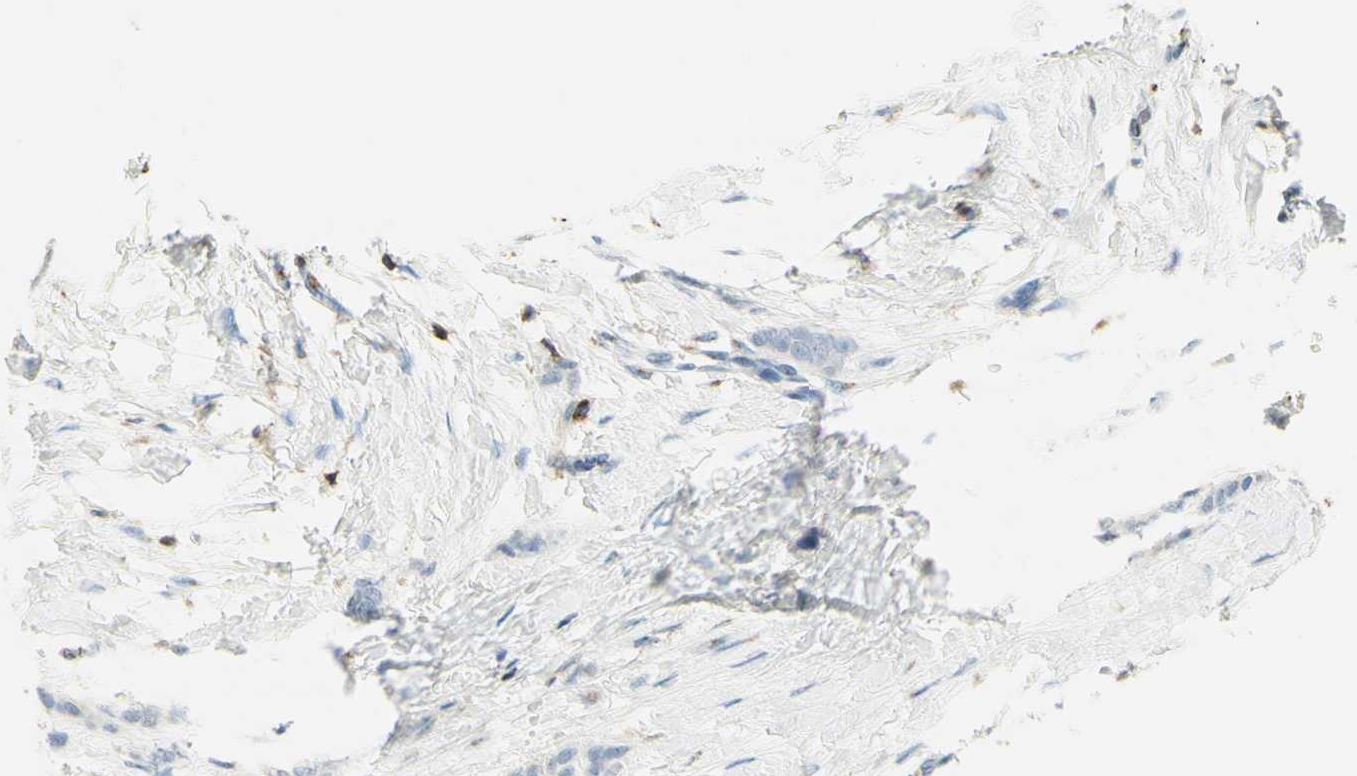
{"staining": {"intensity": "negative", "quantity": "none", "location": "none"}, "tissue": "breast cancer", "cell_type": "Tumor cells", "image_type": "cancer", "snomed": [{"axis": "morphology", "description": "Lobular carcinoma, in situ"}, {"axis": "morphology", "description": "Lobular carcinoma"}, {"axis": "topography", "description": "Breast"}], "caption": "IHC micrograph of neoplastic tissue: human breast cancer (lobular carcinoma in situ) stained with DAB (3,3'-diaminobenzidine) reveals no significant protein expression in tumor cells. (Immunohistochemistry (ihc), brightfield microscopy, high magnification).", "gene": "SPINK6", "patient": {"sex": "female", "age": 41}}